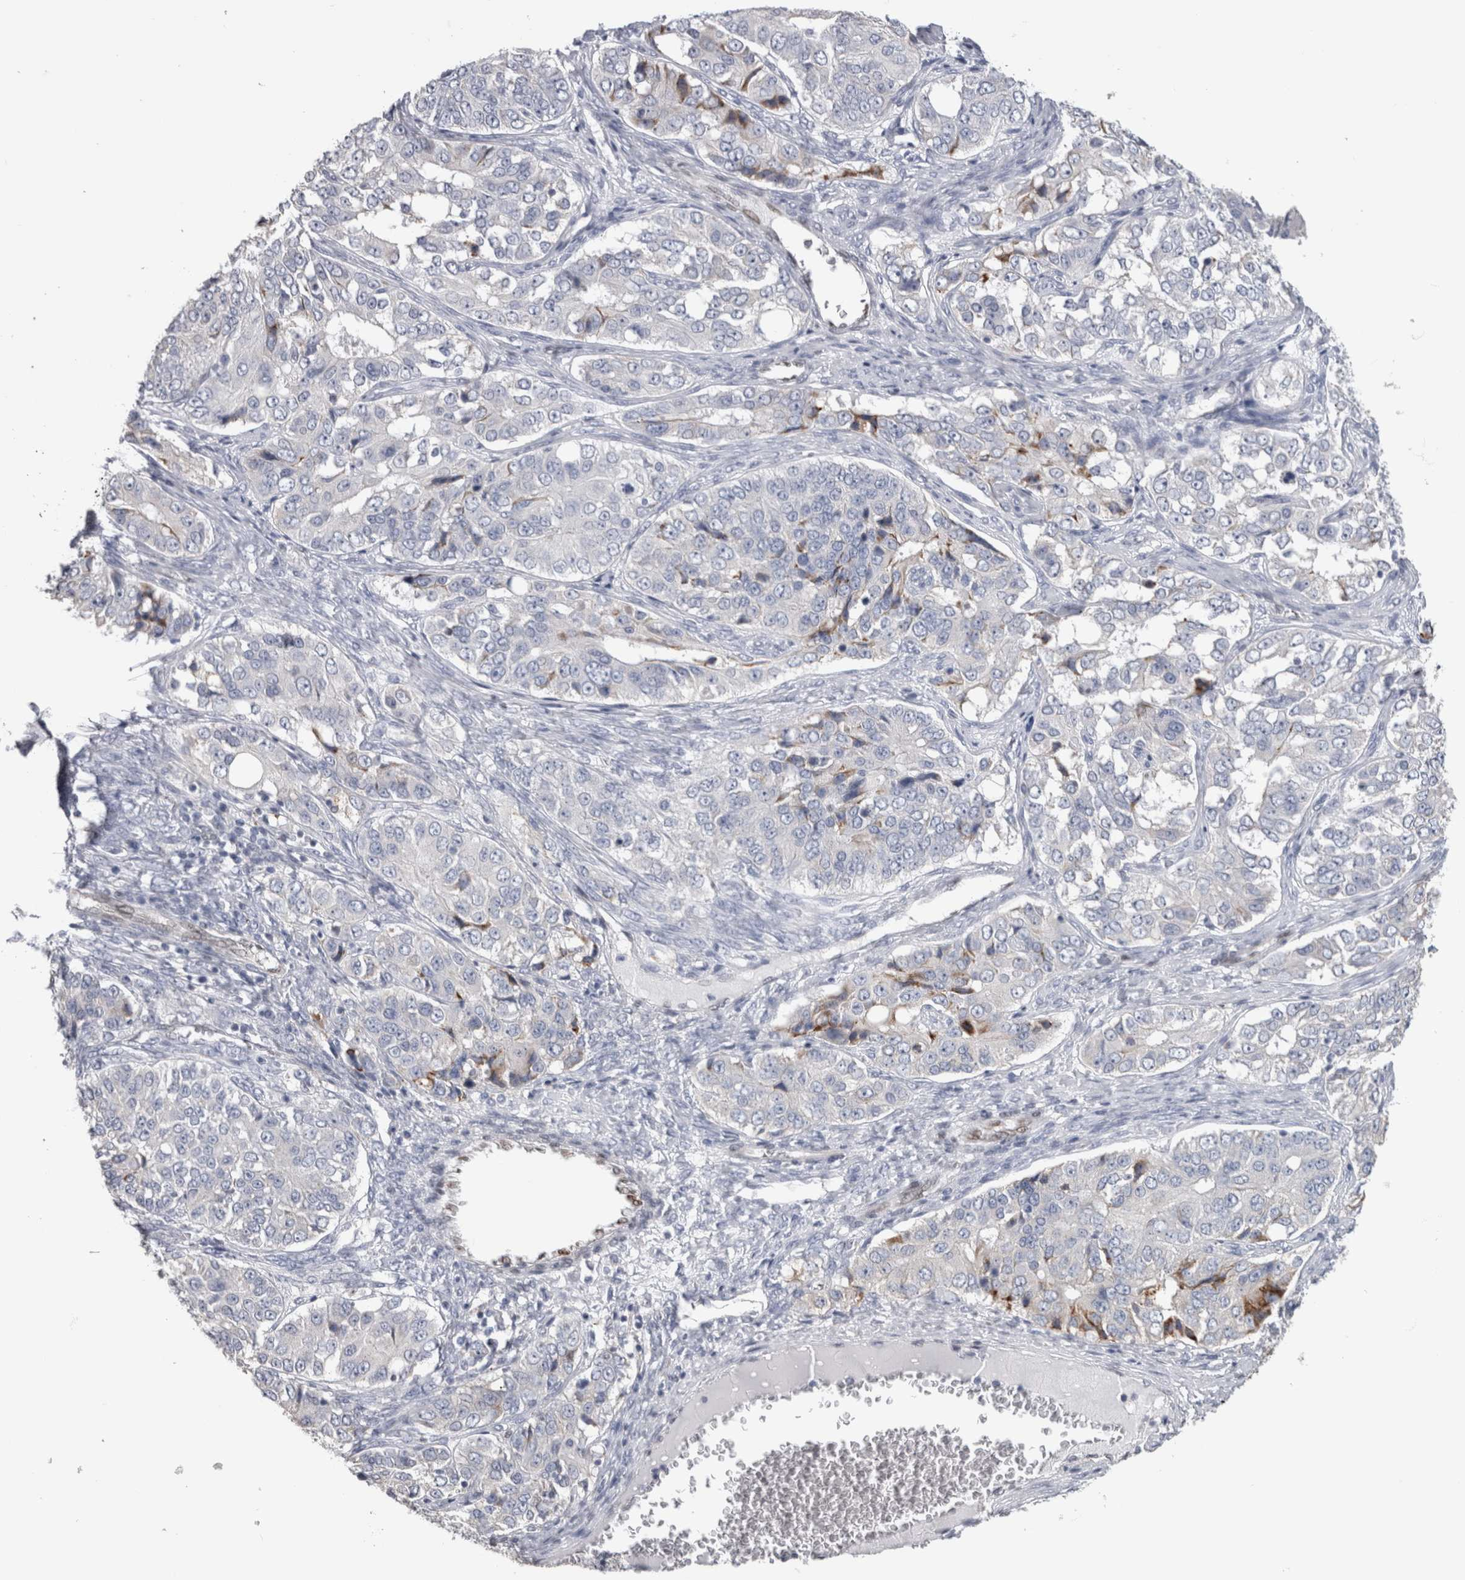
{"staining": {"intensity": "negative", "quantity": "none", "location": "none"}, "tissue": "ovarian cancer", "cell_type": "Tumor cells", "image_type": "cancer", "snomed": [{"axis": "morphology", "description": "Carcinoma, endometroid"}, {"axis": "topography", "description": "Ovary"}], "caption": "A high-resolution image shows immunohistochemistry staining of endometroid carcinoma (ovarian), which displays no significant expression in tumor cells.", "gene": "IL33", "patient": {"sex": "female", "age": 51}}